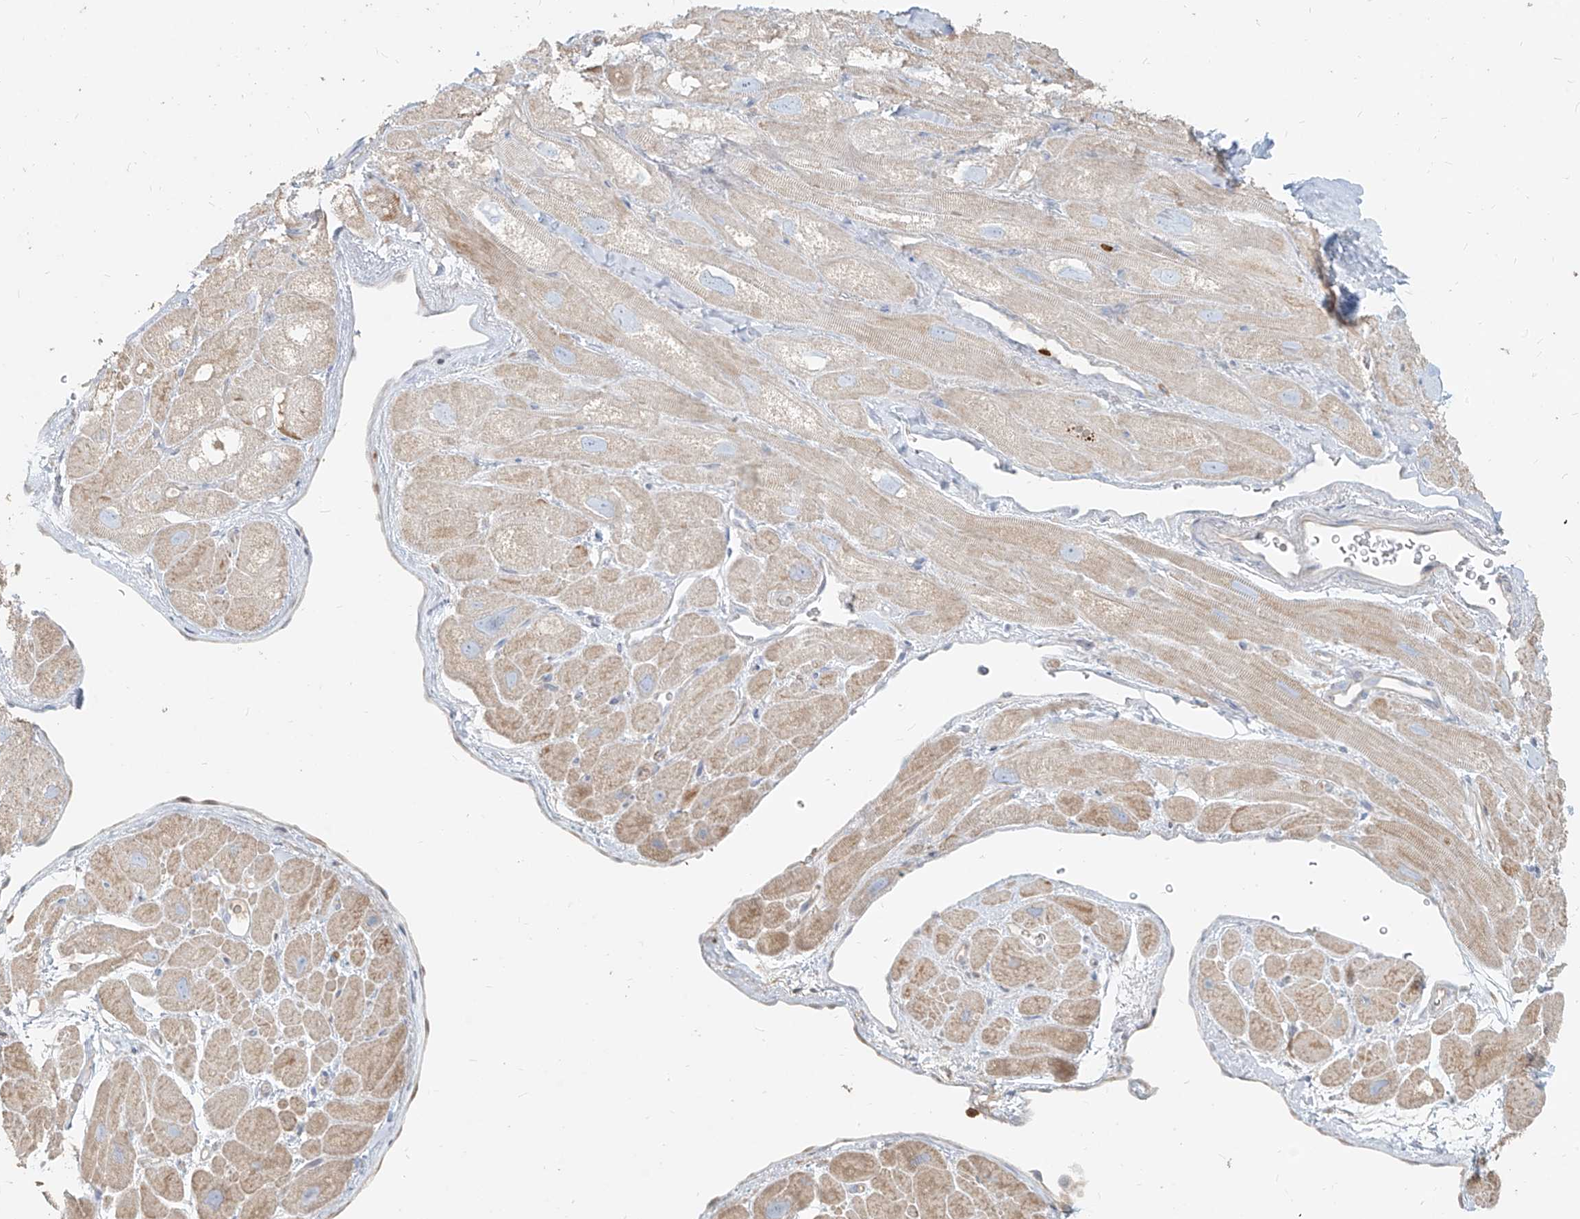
{"staining": {"intensity": "moderate", "quantity": "<25%", "location": "cytoplasmic/membranous"}, "tissue": "heart muscle", "cell_type": "Cardiomyocytes", "image_type": "normal", "snomed": [{"axis": "morphology", "description": "Normal tissue, NOS"}, {"axis": "topography", "description": "Heart"}], "caption": "Protein analysis of benign heart muscle reveals moderate cytoplasmic/membranous staining in approximately <25% of cardiomyocytes.", "gene": "PGD", "patient": {"sex": "male", "age": 49}}